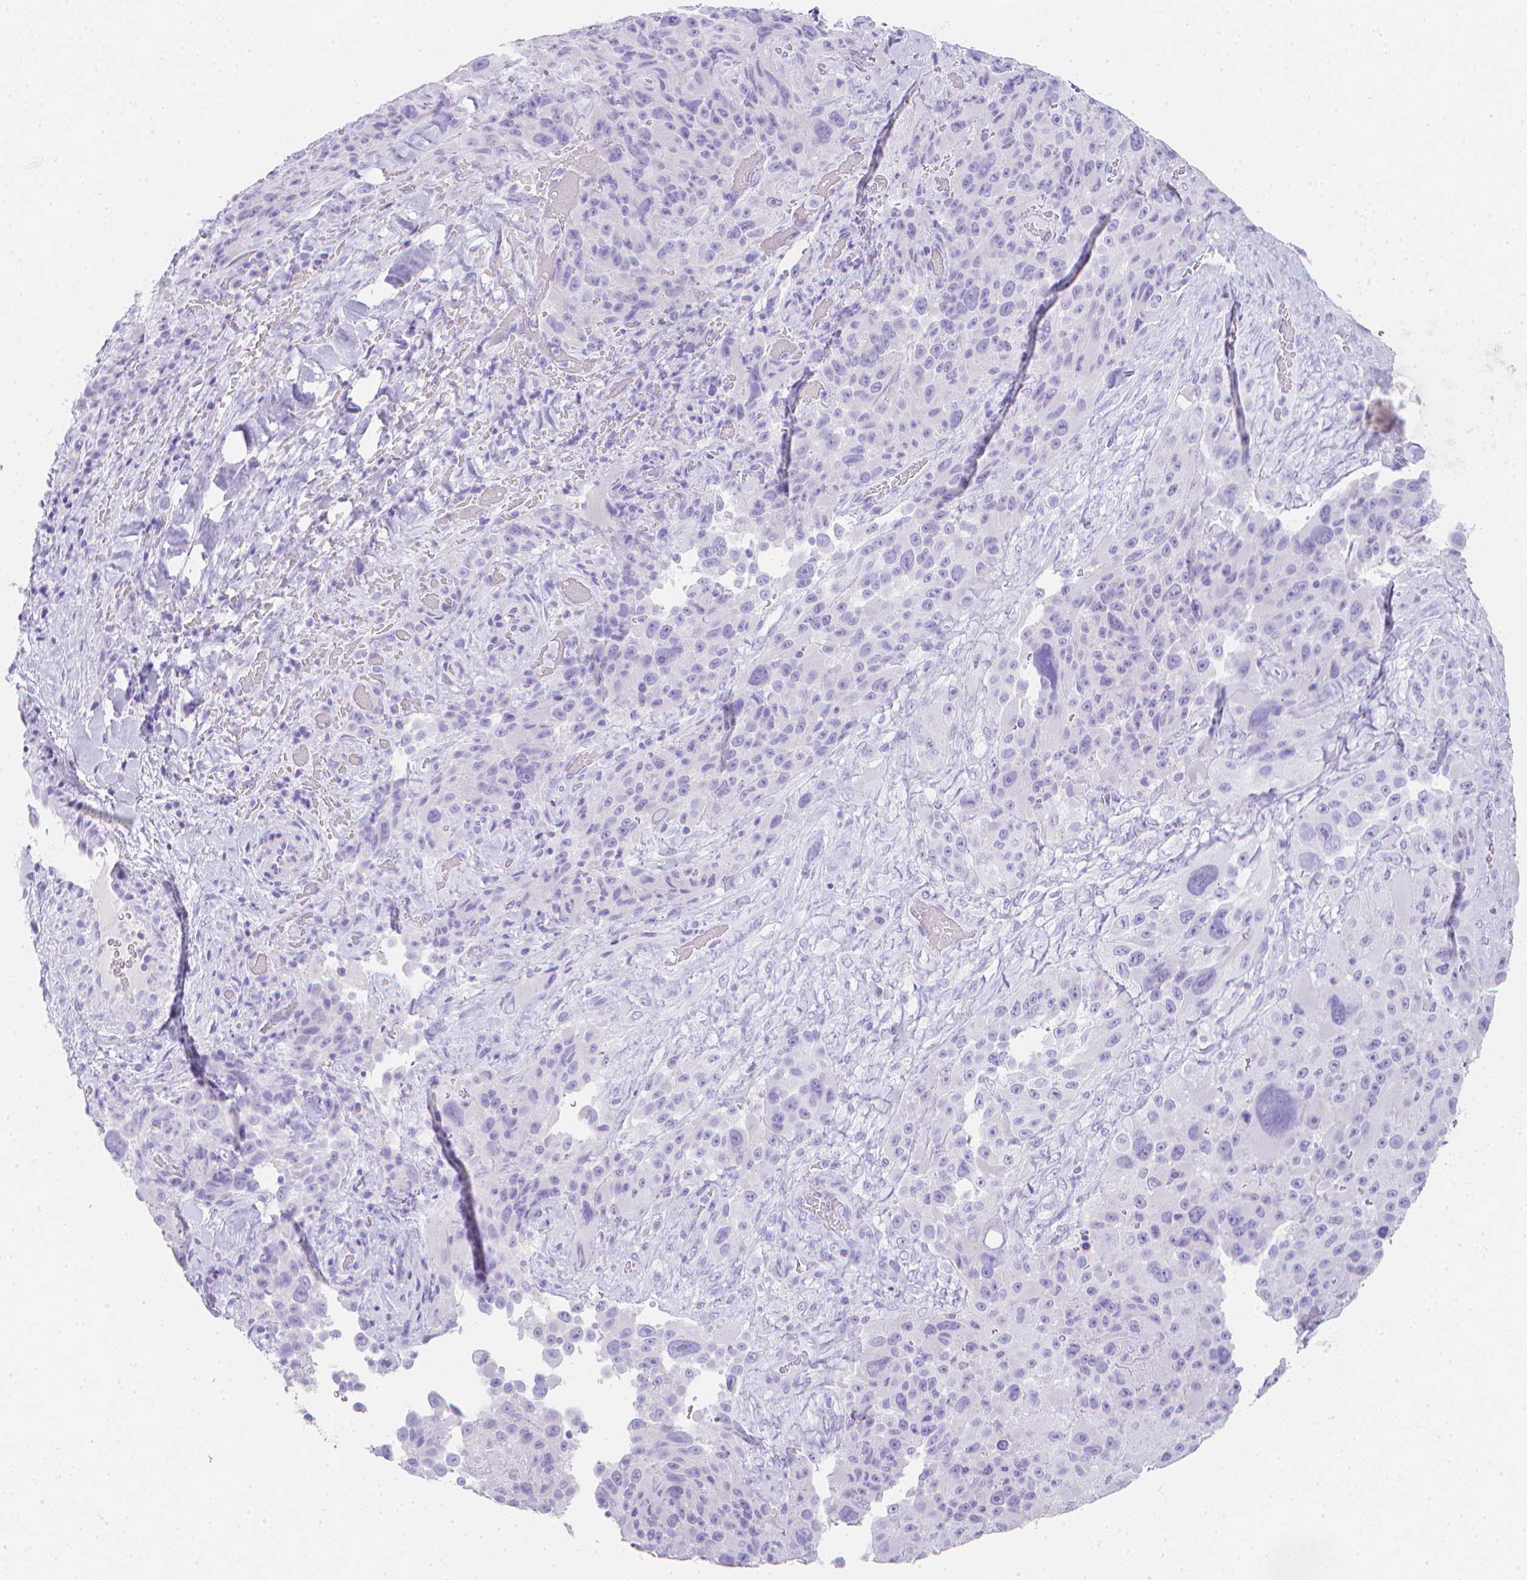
{"staining": {"intensity": "negative", "quantity": "none", "location": "none"}, "tissue": "melanoma", "cell_type": "Tumor cells", "image_type": "cancer", "snomed": [{"axis": "morphology", "description": "Malignant melanoma, Metastatic site"}, {"axis": "topography", "description": "Lymph node"}], "caption": "Immunohistochemistry photomicrograph of neoplastic tissue: malignant melanoma (metastatic site) stained with DAB displays no significant protein expression in tumor cells.", "gene": "LGALS4", "patient": {"sex": "male", "age": 62}}